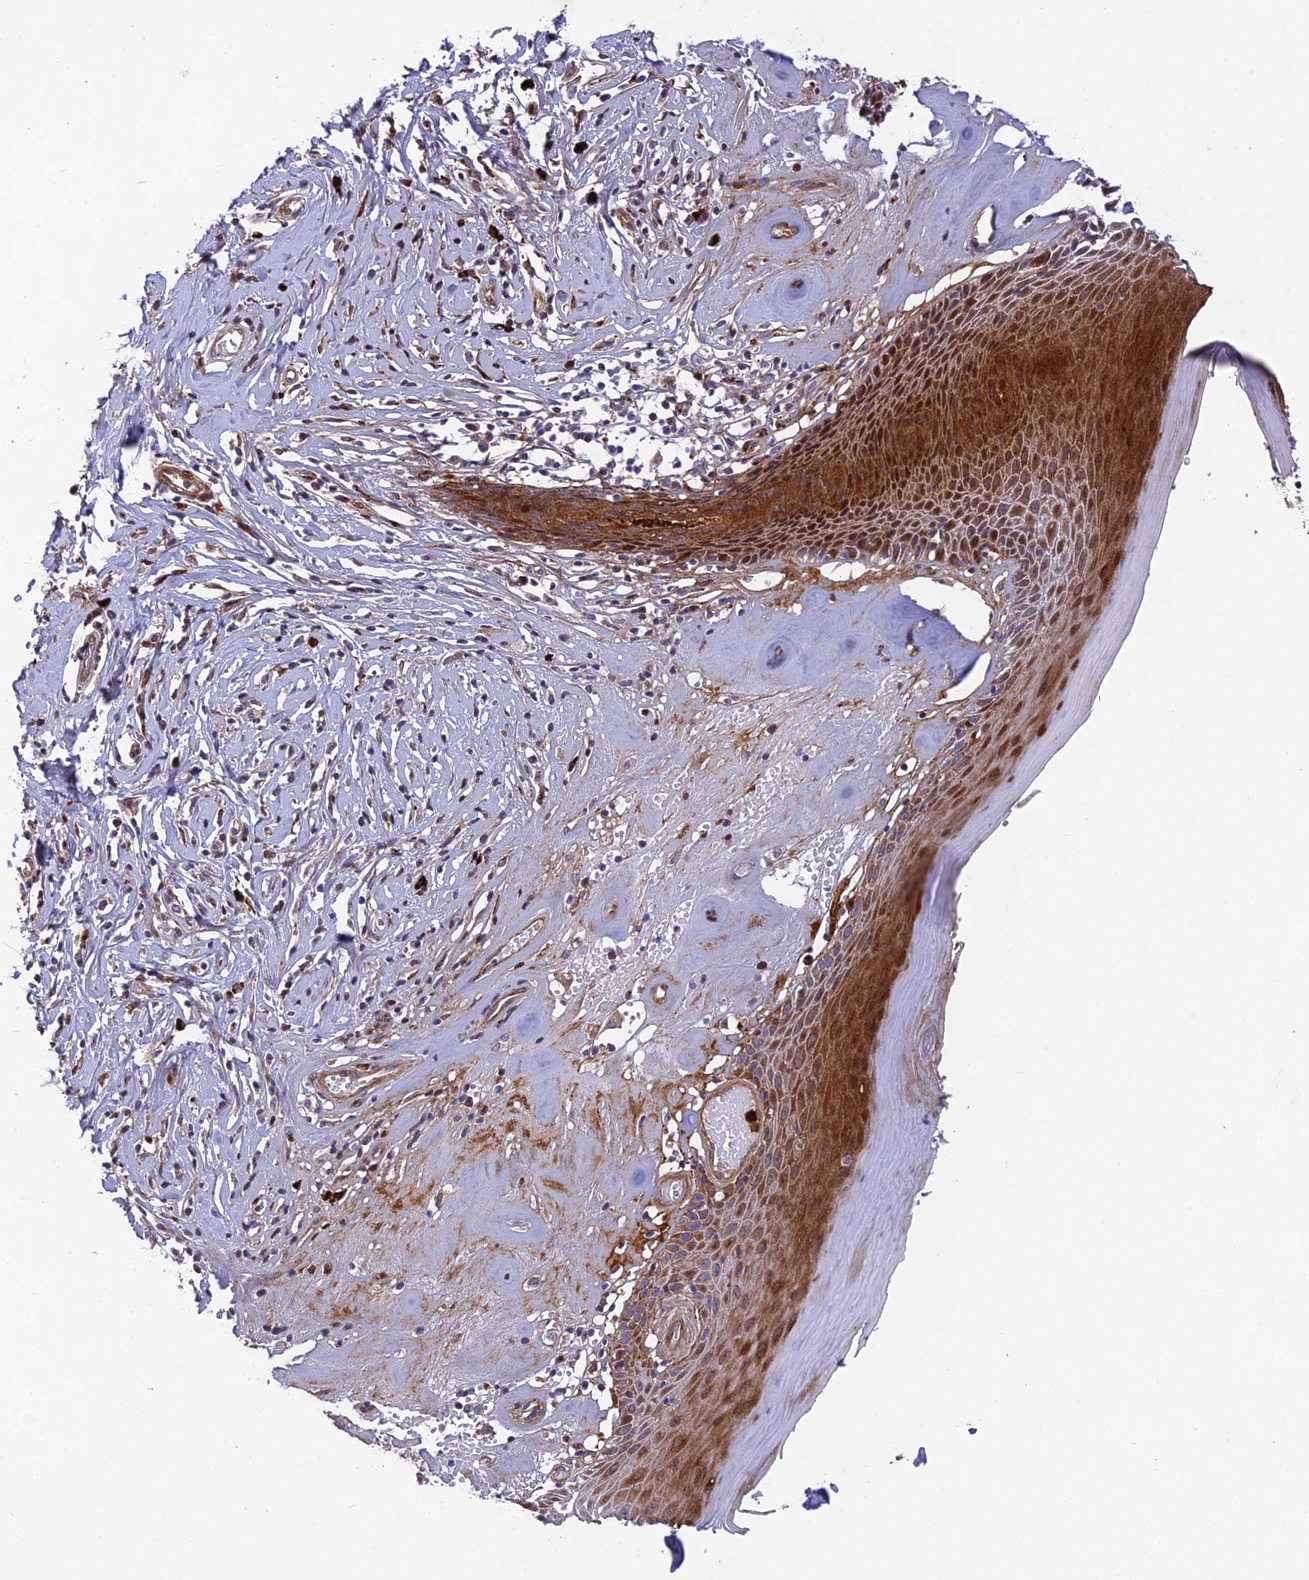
{"staining": {"intensity": "moderate", "quantity": ">75%", "location": "cytoplasmic/membranous,nuclear"}, "tissue": "skin", "cell_type": "Epidermal cells", "image_type": "normal", "snomed": [{"axis": "morphology", "description": "Normal tissue, NOS"}, {"axis": "morphology", "description": "Inflammation, NOS"}, {"axis": "topography", "description": "Vulva"}], "caption": "Immunohistochemistry (DAB (3,3'-diaminobenzidine)) staining of normal skin shows moderate cytoplasmic/membranous,nuclear protein positivity in approximately >75% of epidermal cells.", "gene": "CPSF4L", "patient": {"sex": "female", "age": 84}}